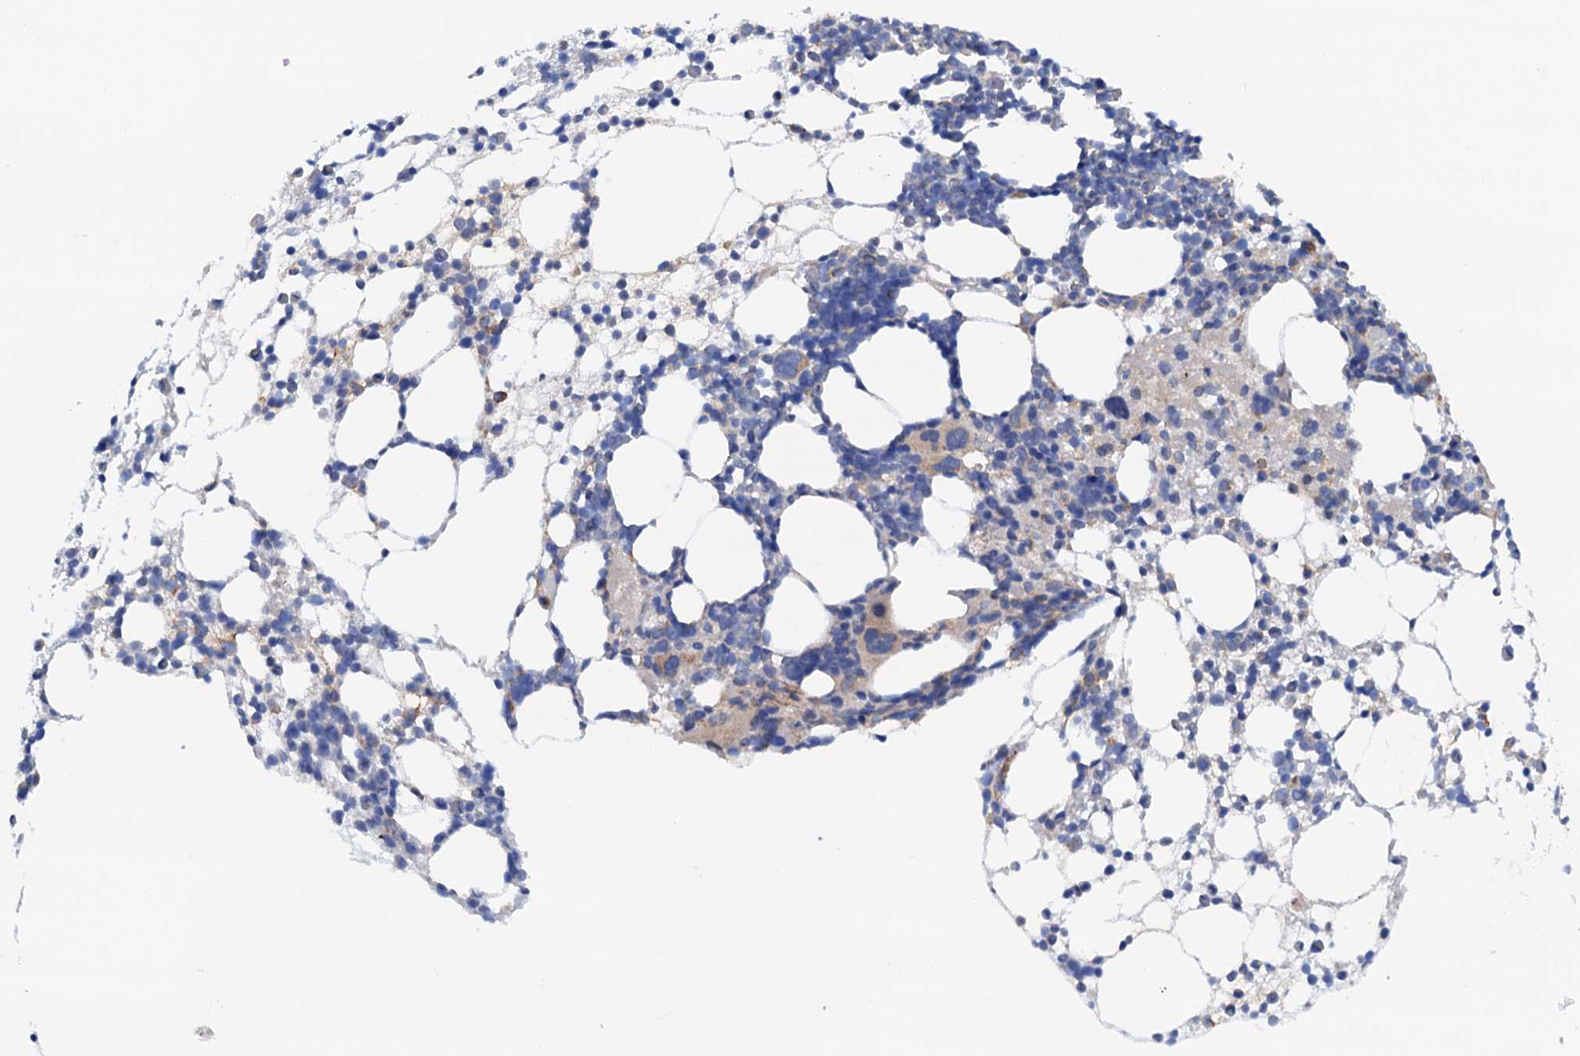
{"staining": {"intensity": "negative", "quantity": "none", "location": "none"}, "tissue": "bone marrow", "cell_type": "Hematopoietic cells", "image_type": "normal", "snomed": [{"axis": "morphology", "description": "Normal tissue, NOS"}, {"axis": "topography", "description": "Bone marrow"}], "caption": "The immunohistochemistry histopathology image has no significant positivity in hematopoietic cells of bone marrow.", "gene": "RASSF9", "patient": {"sex": "female", "age": 57}}